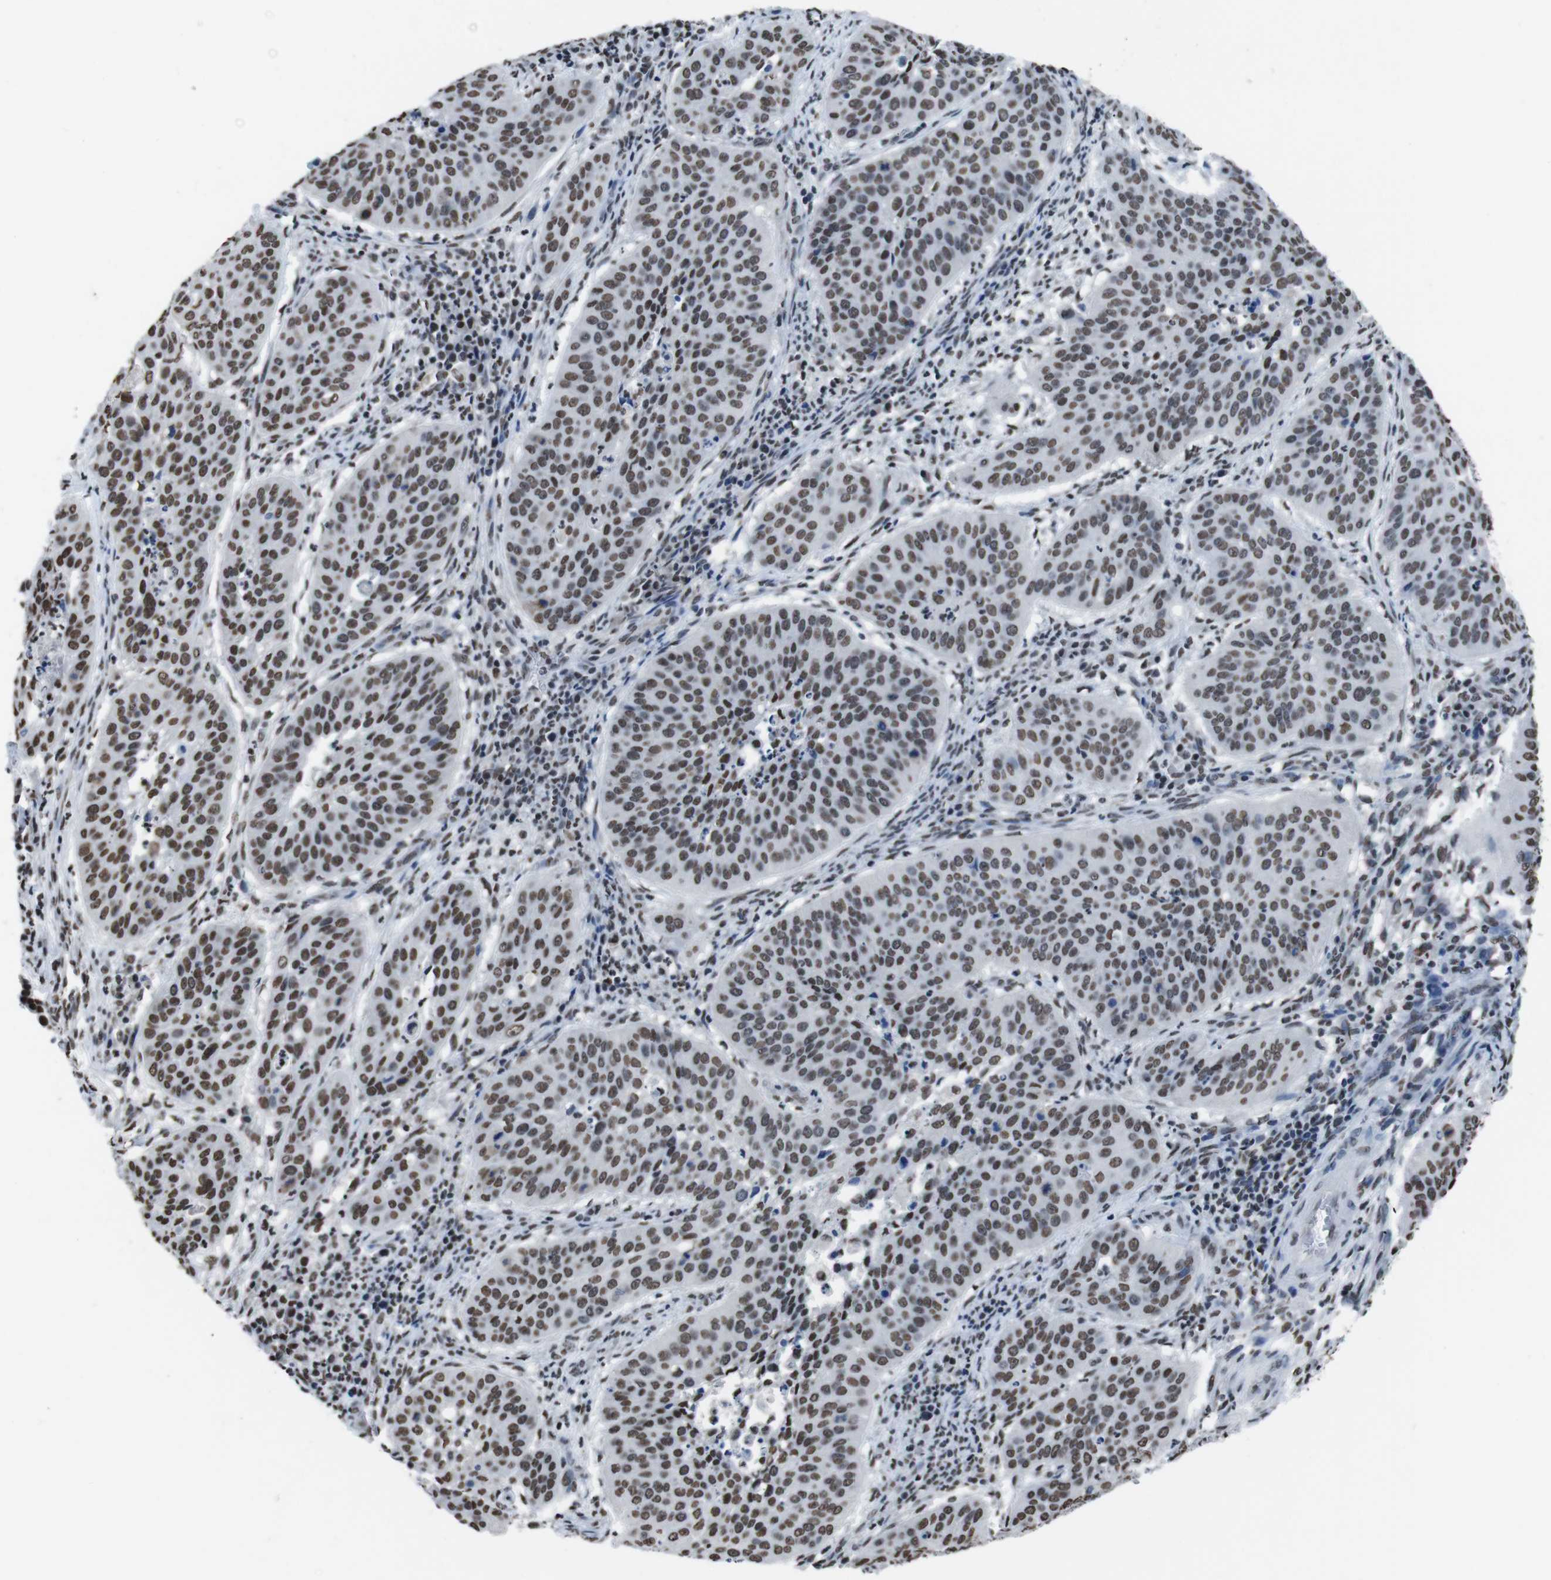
{"staining": {"intensity": "moderate", "quantity": ">75%", "location": "nuclear"}, "tissue": "cervical cancer", "cell_type": "Tumor cells", "image_type": "cancer", "snomed": [{"axis": "morphology", "description": "Normal tissue, NOS"}, {"axis": "morphology", "description": "Squamous cell carcinoma, NOS"}, {"axis": "topography", "description": "Cervix"}], "caption": "DAB (3,3'-diaminobenzidine) immunohistochemical staining of human cervical cancer (squamous cell carcinoma) exhibits moderate nuclear protein positivity in about >75% of tumor cells. (IHC, brightfield microscopy, high magnification).", "gene": "PIP4P2", "patient": {"sex": "female", "age": 39}}